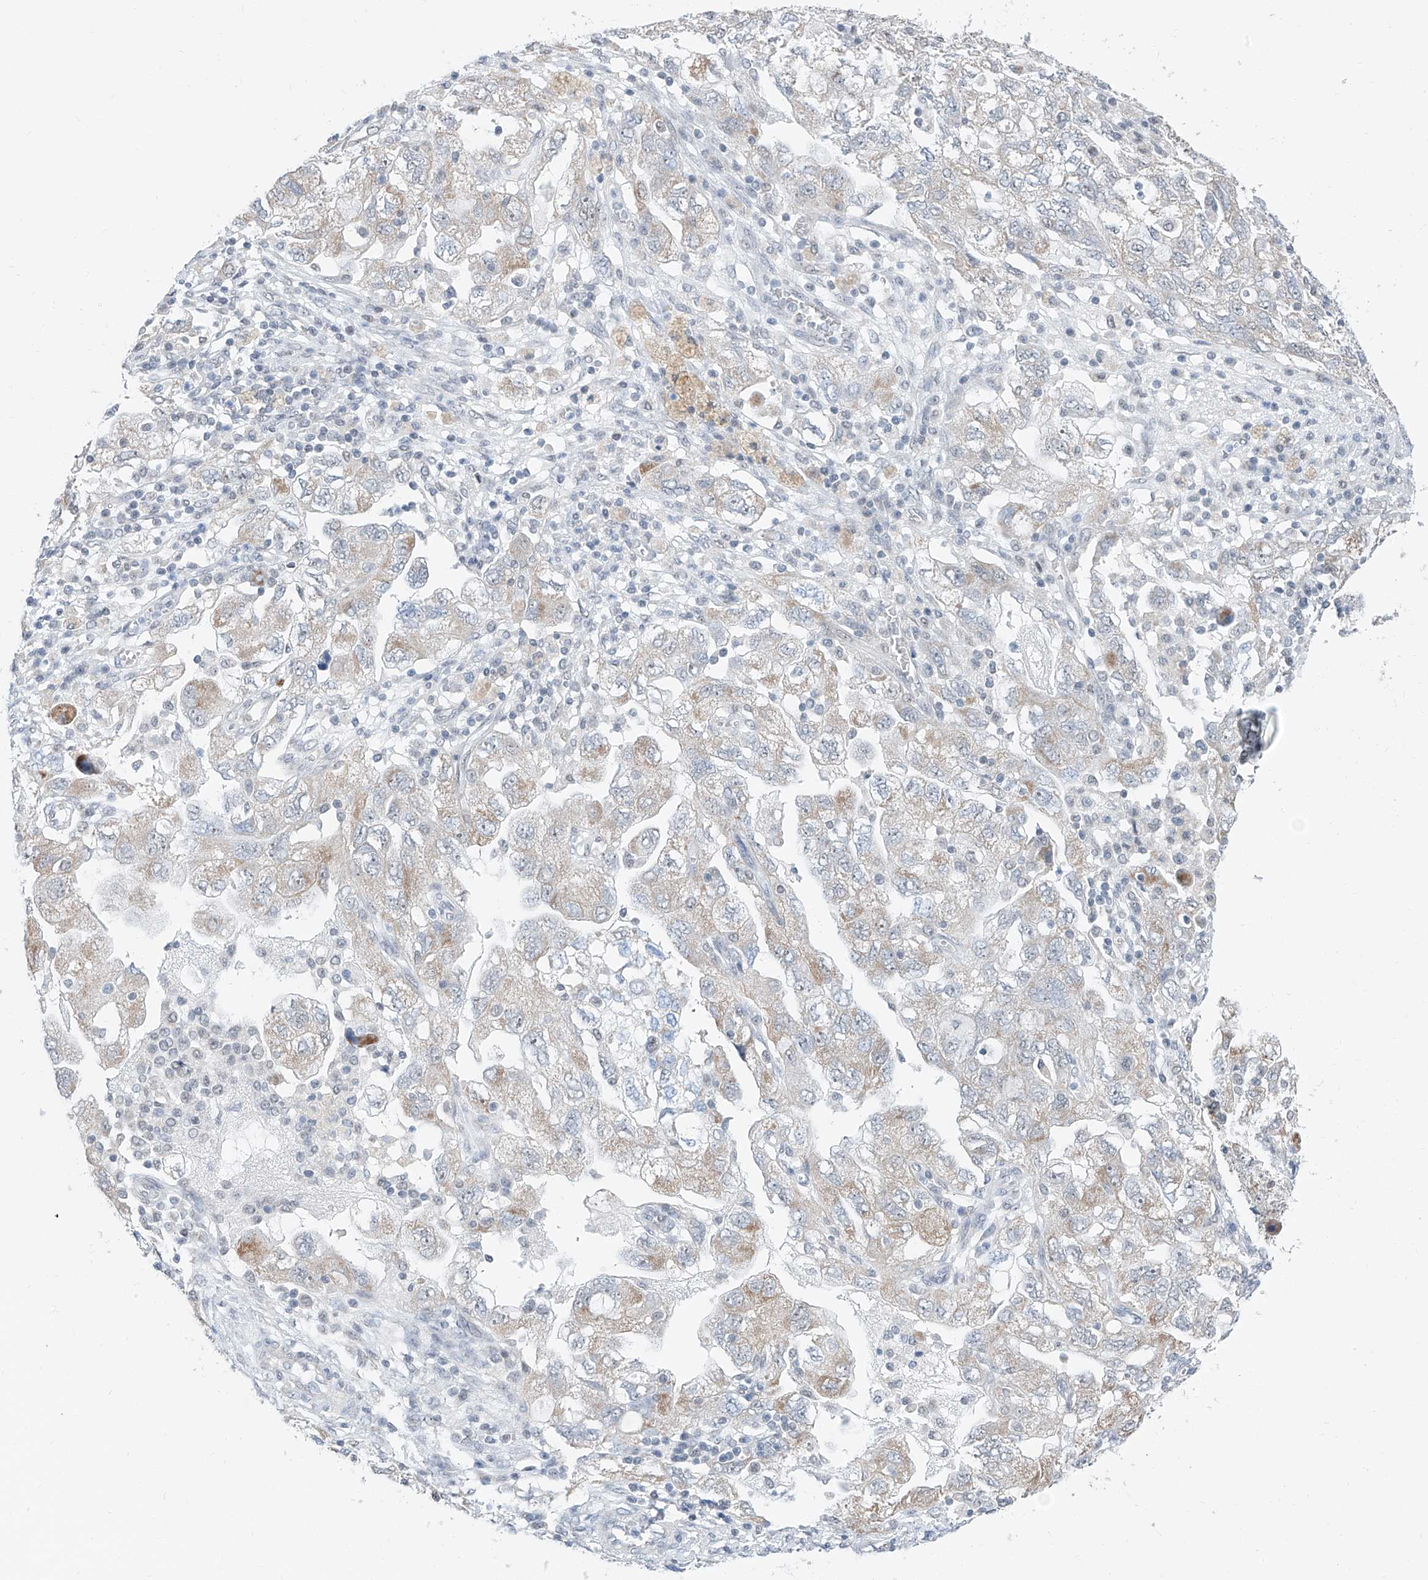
{"staining": {"intensity": "moderate", "quantity": "25%-75%", "location": "cytoplasmic/membranous"}, "tissue": "ovarian cancer", "cell_type": "Tumor cells", "image_type": "cancer", "snomed": [{"axis": "morphology", "description": "Carcinoma, NOS"}, {"axis": "morphology", "description": "Cystadenocarcinoma, serous, NOS"}, {"axis": "topography", "description": "Ovary"}], "caption": "Human ovarian cancer stained for a protein (brown) displays moderate cytoplasmic/membranous positive staining in about 25%-75% of tumor cells.", "gene": "SDE2", "patient": {"sex": "female", "age": 69}}